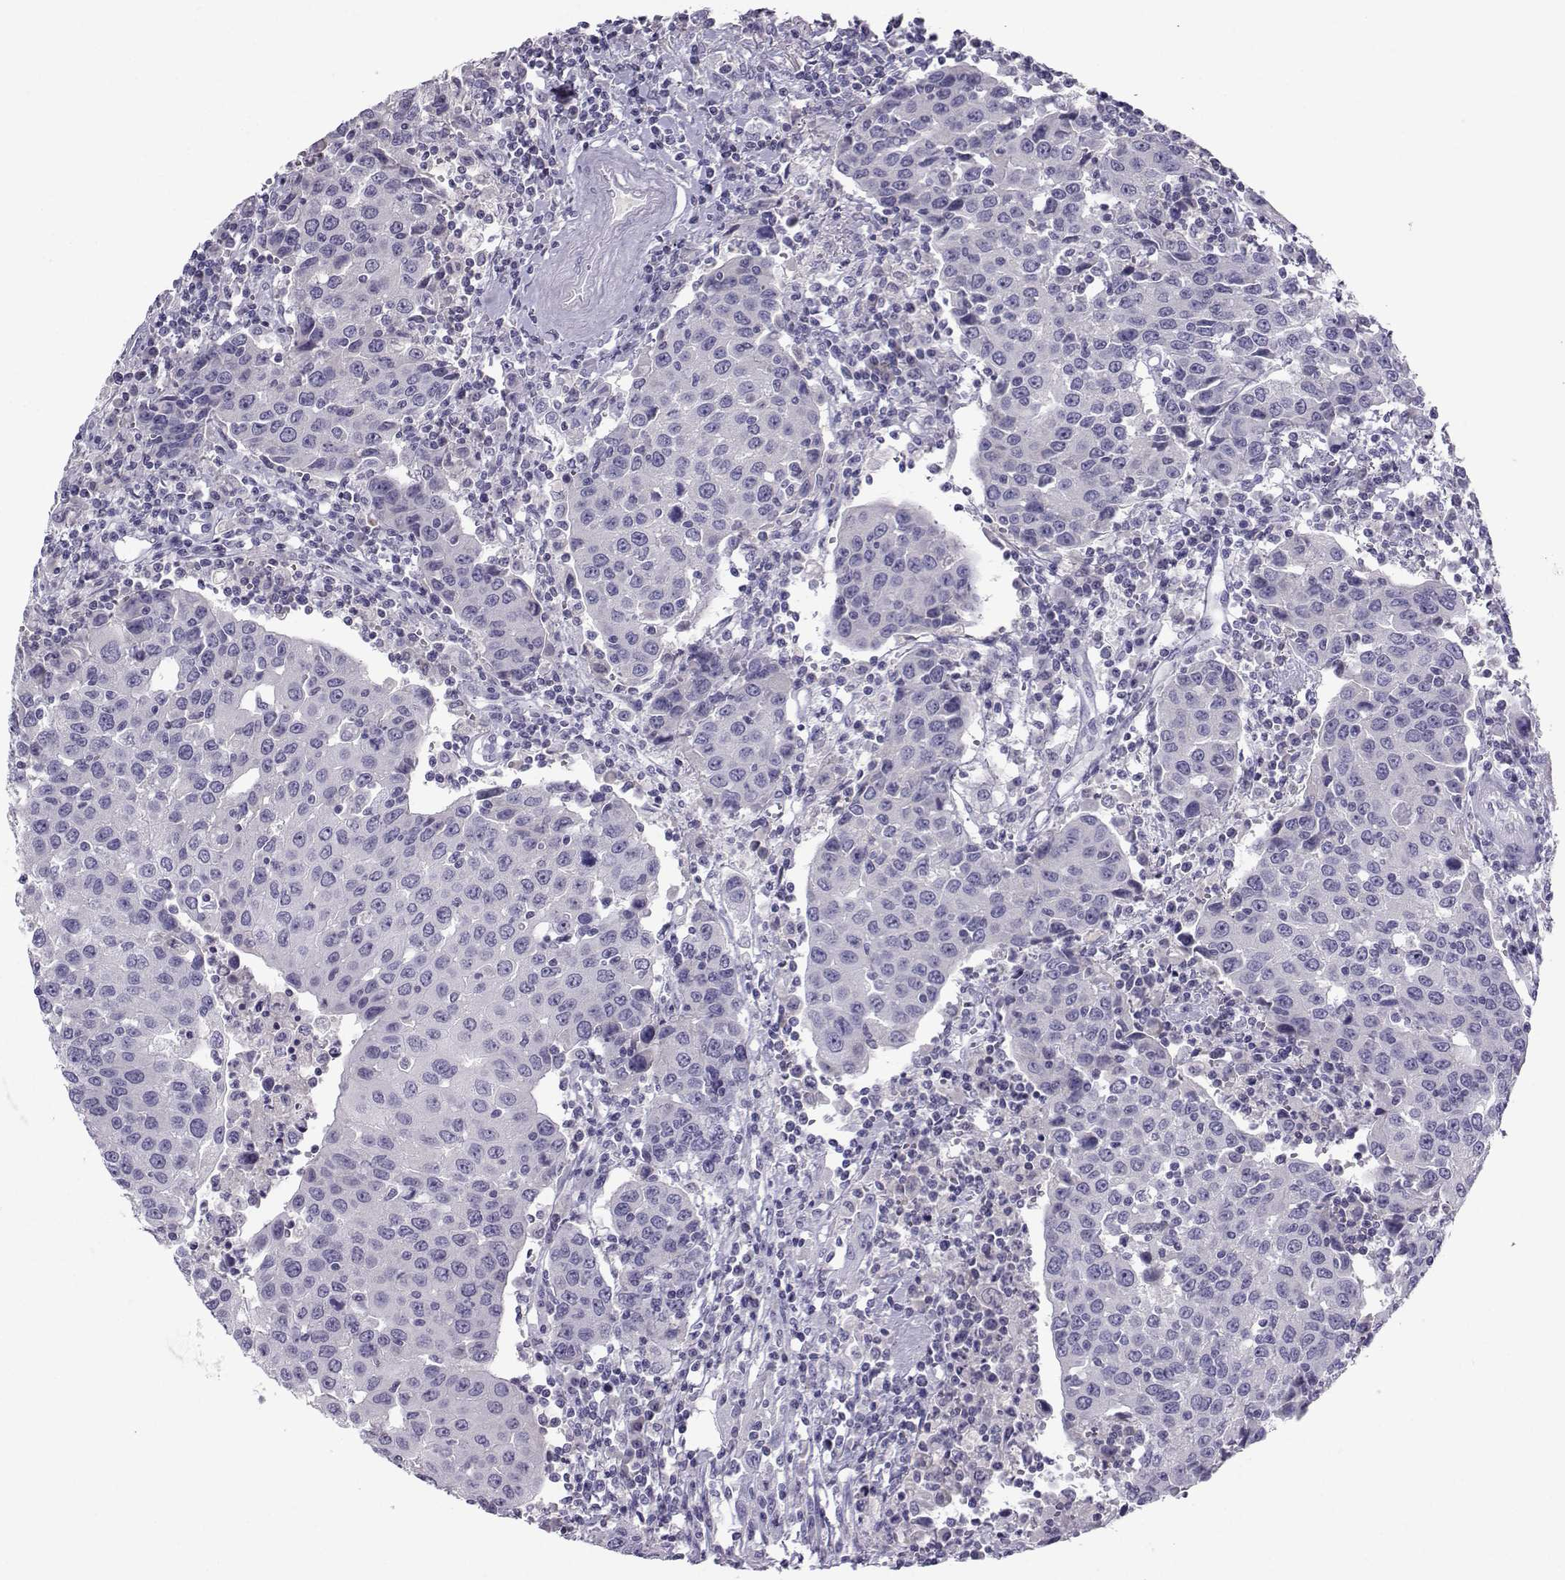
{"staining": {"intensity": "negative", "quantity": "none", "location": "none"}, "tissue": "urothelial cancer", "cell_type": "Tumor cells", "image_type": "cancer", "snomed": [{"axis": "morphology", "description": "Urothelial carcinoma, High grade"}, {"axis": "topography", "description": "Urinary bladder"}], "caption": "This is a photomicrograph of immunohistochemistry staining of urothelial cancer, which shows no positivity in tumor cells.", "gene": "ARMC2", "patient": {"sex": "female", "age": 85}}